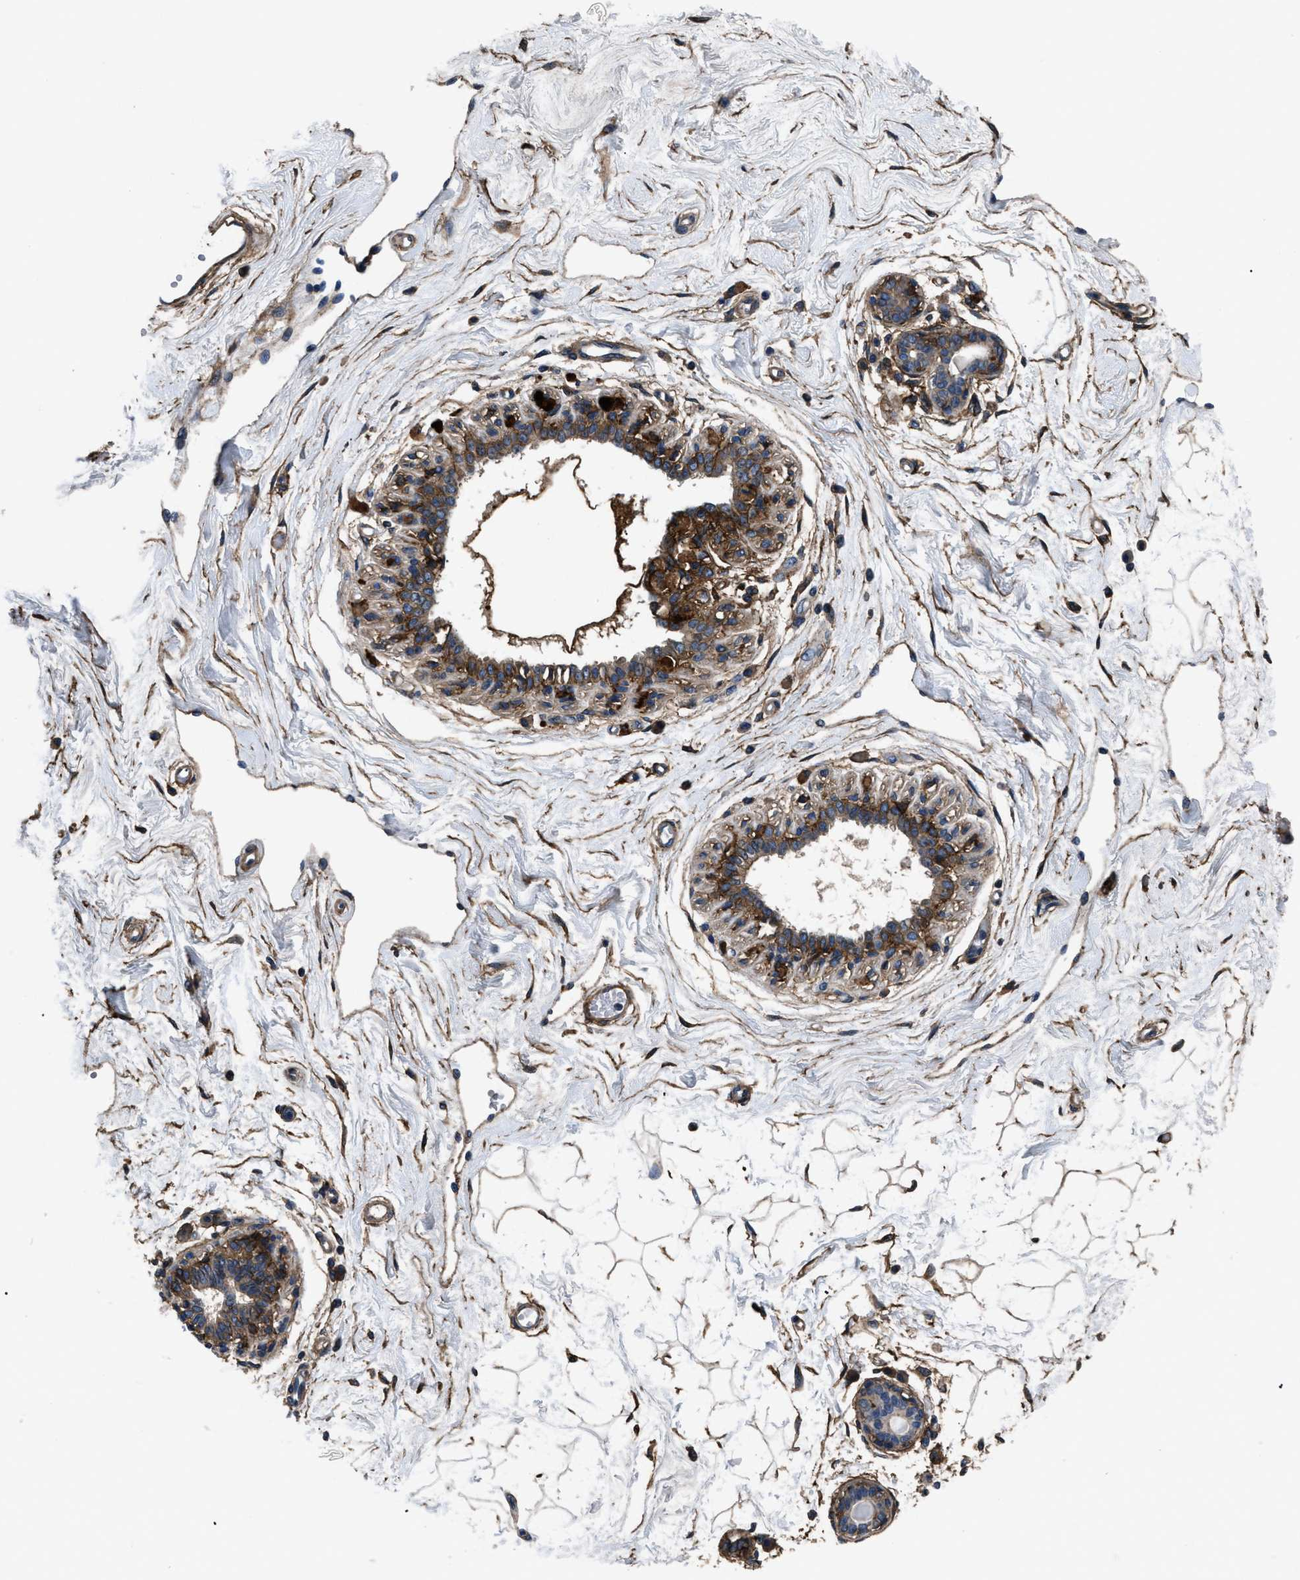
{"staining": {"intensity": "moderate", "quantity": ">75%", "location": "cytoplasmic/membranous"}, "tissue": "breast", "cell_type": "Adipocytes", "image_type": "normal", "snomed": [{"axis": "morphology", "description": "Normal tissue, NOS"}, {"axis": "topography", "description": "Breast"}], "caption": "Brown immunohistochemical staining in normal human breast displays moderate cytoplasmic/membranous positivity in about >75% of adipocytes. (brown staining indicates protein expression, while blue staining denotes nuclei).", "gene": "CD276", "patient": {"sex": "female", "age": 45}}